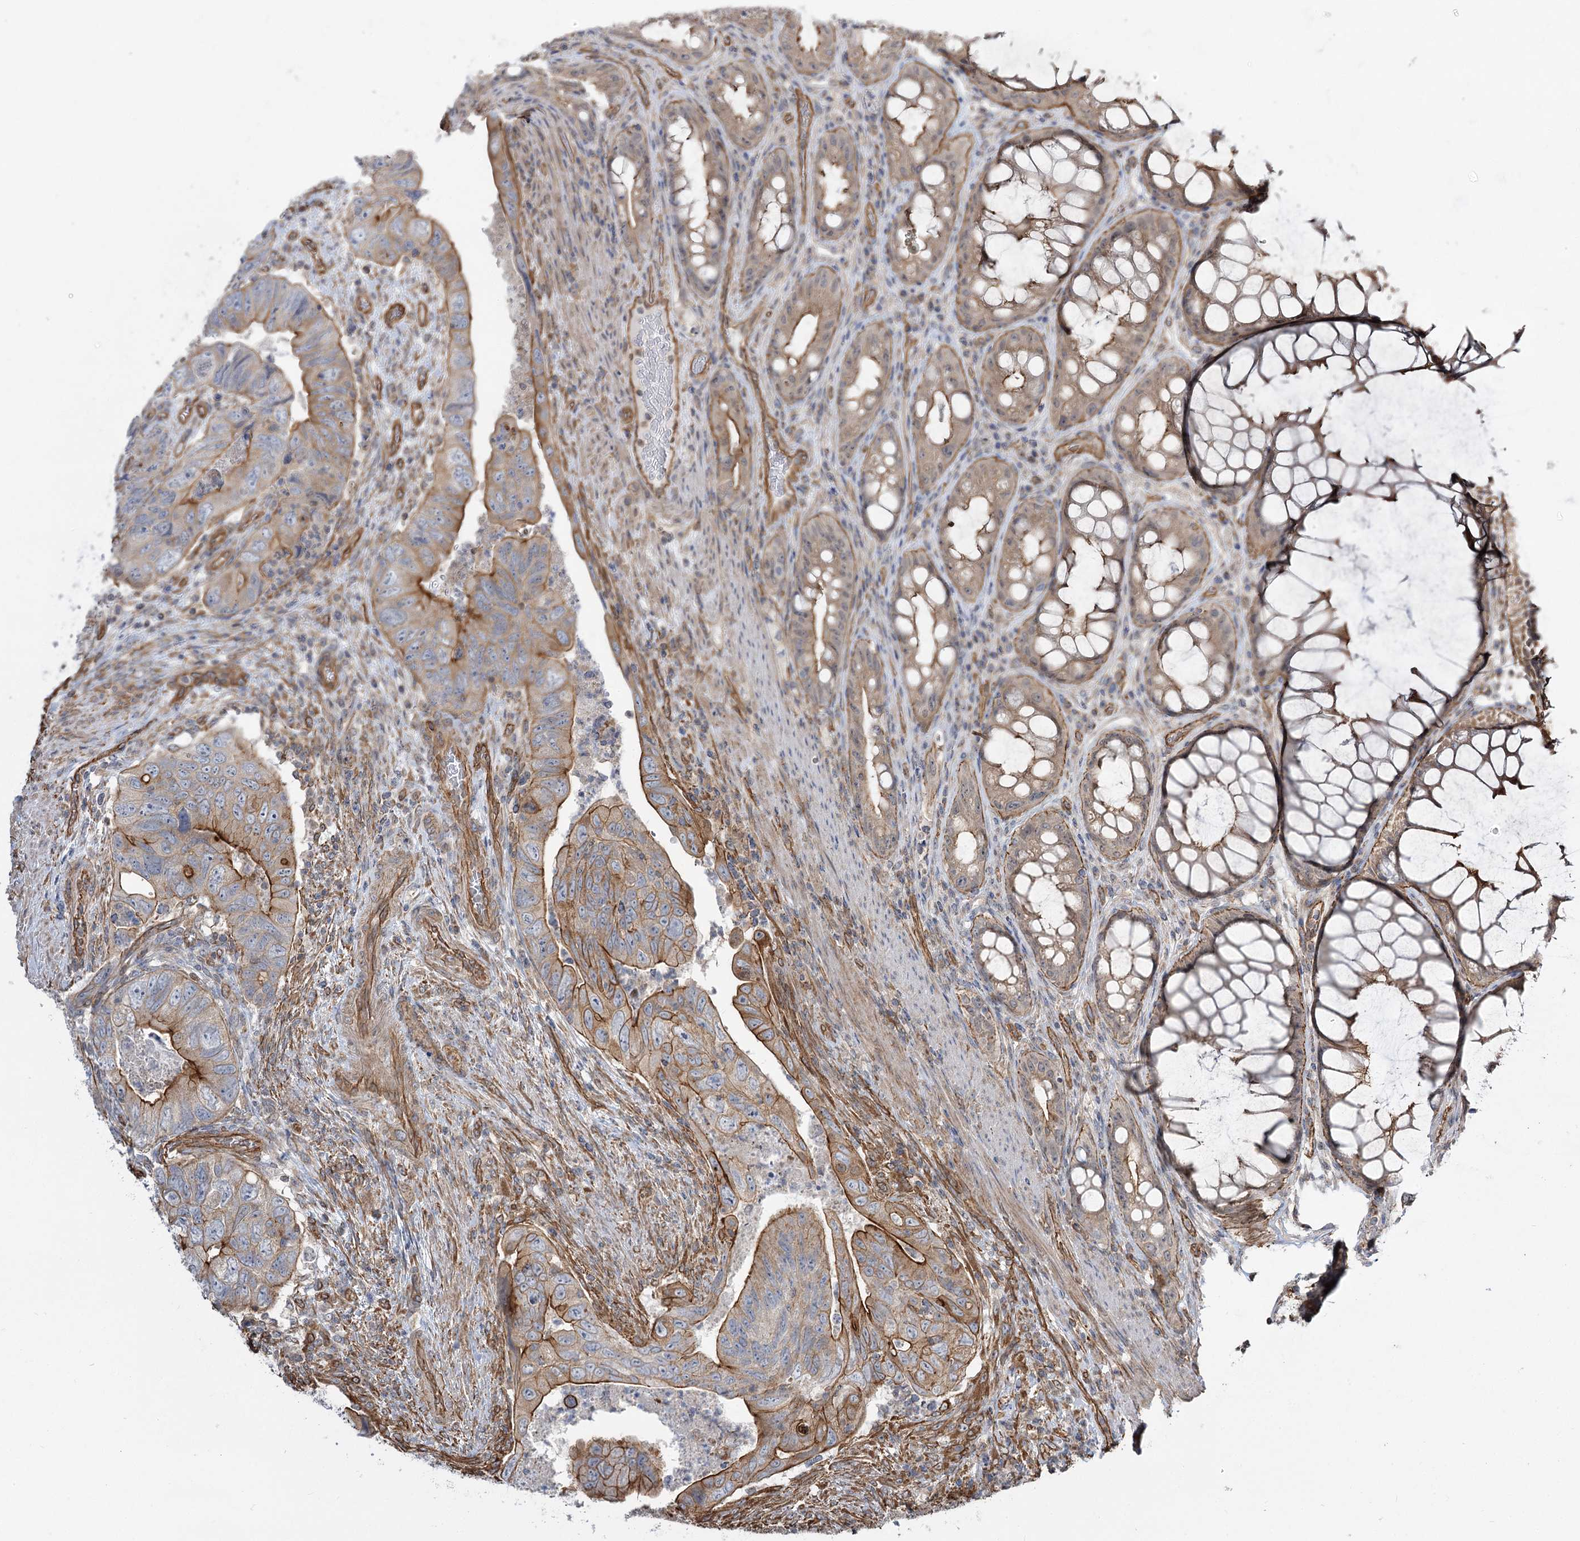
{"staining": {"intensity": "moderate", "quantity": "25%-75%", "location": "cytoplasmic/membranous"}, "tissue": "colorectal cancer", "cell_type": "Tumor cells", "image_type": "cancer", "snomed": [{"axis": "morphology", "description": "Adenocarcinoma, NOS"}, {"axis": "topography", "description": "Rectum"}], "caption": "This is an image of IHC staining of adenocarcinoma (colorectal), which shows moderate expression in the cytoplasmic/membranous of tumor cells.", "gene": "SH3BP5L", "patient": {"sex": "male", "age": 63}}